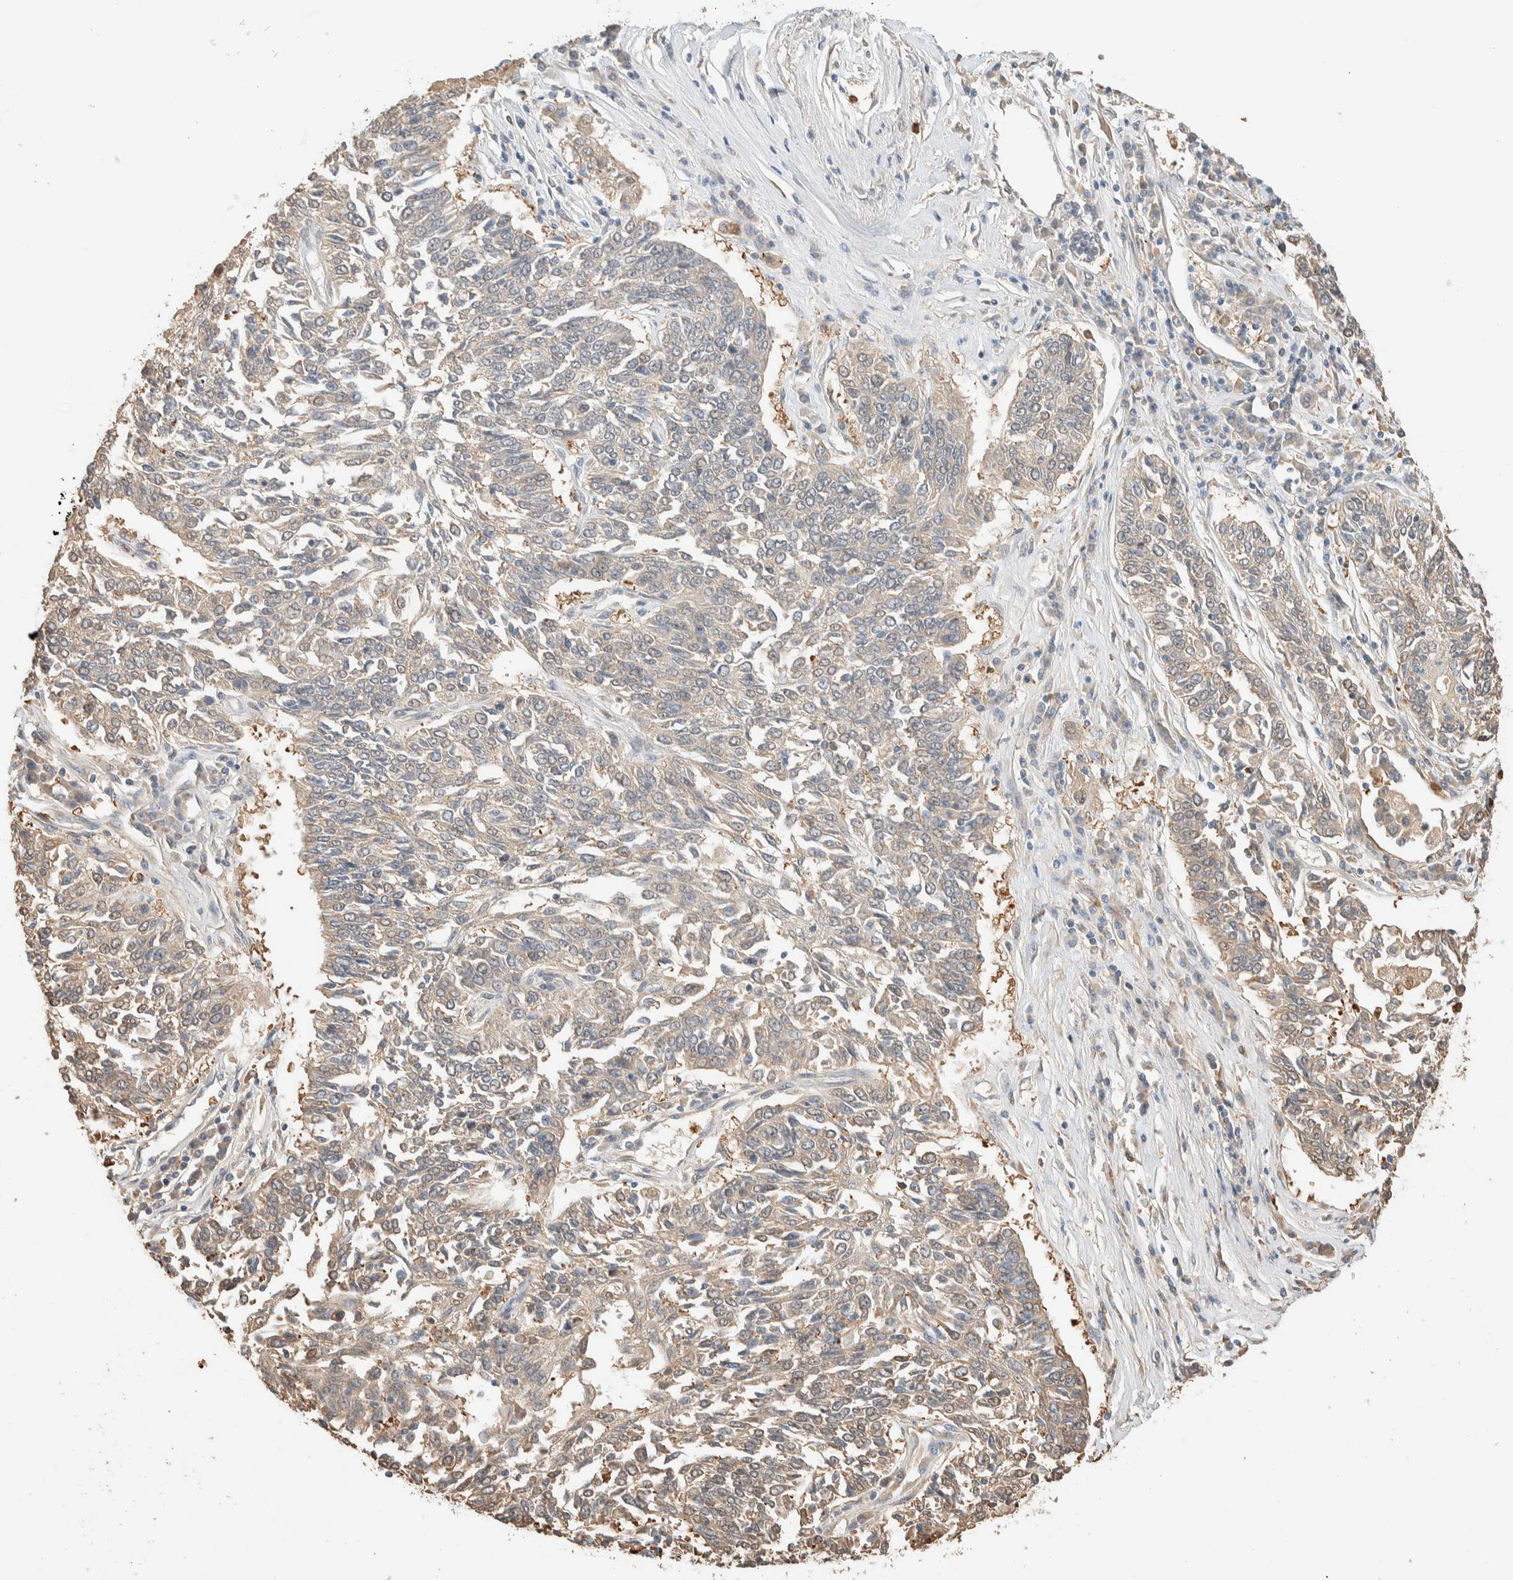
{"staining": {"intensity": "negative", "quantity": "none", "location": "none"}, "tissue": "lung cancer", "cell_type": "Tumor cells", "image_type": "cancer", "snomed": [{"axis": "morphology", "description": "Normal tissue, NOS"}, {"axis": "morphology", "description": "Squamous cell carcinoma, NOS"}, {"axis": "topography", "description": "Cartilage tissue"}, {"axis": "topography", "description": "Bronchus"}, {"axis": "topography", "description": "Lung"}], "caption": "A histopathology image of lung squamous cell carcinoma stained for a protein demonstrates no brown staining in tumor cells.", "gene": "SETD4", "patient": {"sex": "female", "age": 49}}